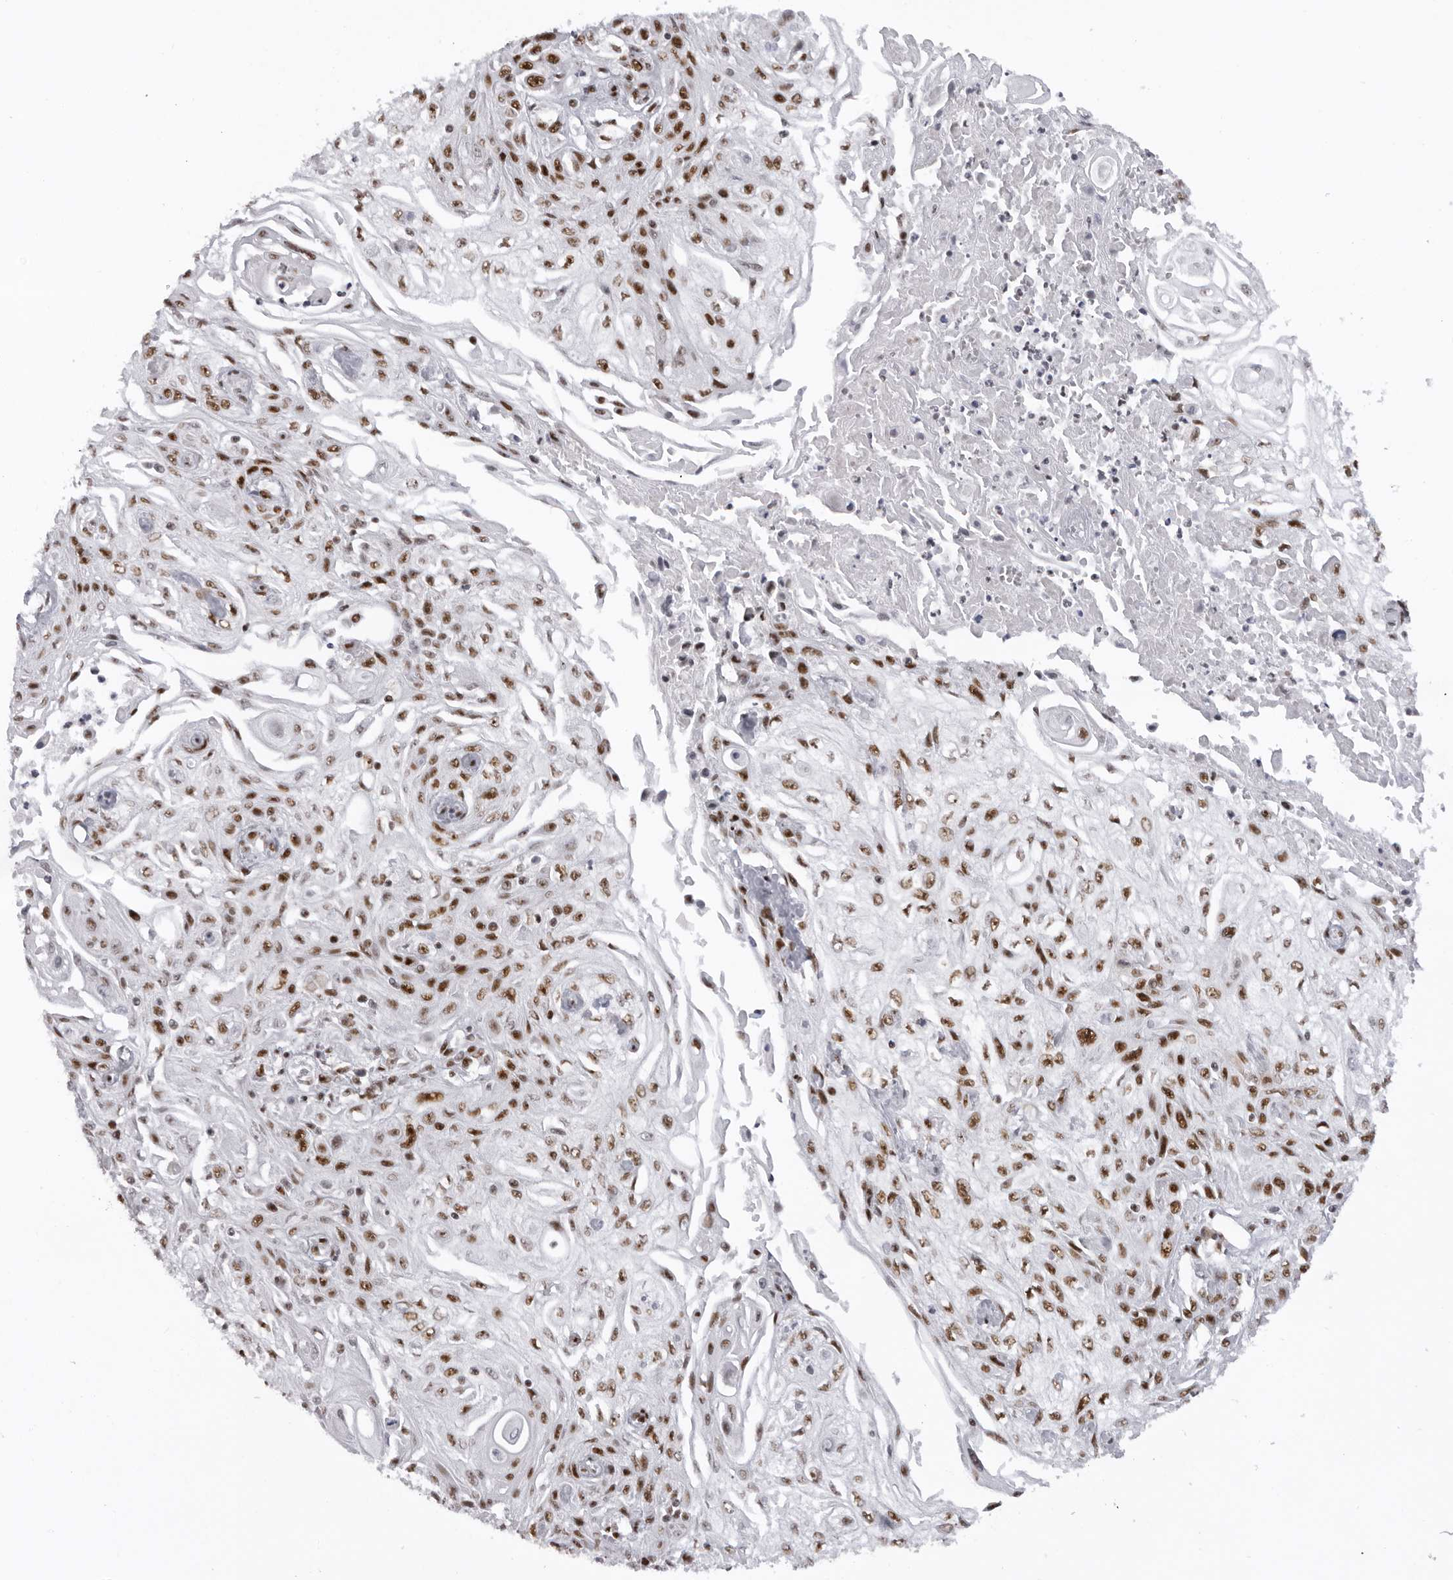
{"staining": {"intensity": "strong", "quantity": ">75%", "location": "nuclear"}, "tissue": "skin cancer", "cell_type": "Tumor cells", "image_type": "cancer", "snomed": [{"axis": "morphology", "description": "Squamous cell carcinoma, NOS"}, {"axis": "morphology", "description": "Squamous cell carcinoma, metastatic, NOS"}, {"axis": "topography", "description": "Skin"}, {"axis": "topography", "description": "Lymph node"}], "caption": "Skin squamous cell carcinoma stained with a protein marker demonstrates strong staining in tumor cells.", "gene": "DHX9", "patient": {"sex": "male", "age": 75}}